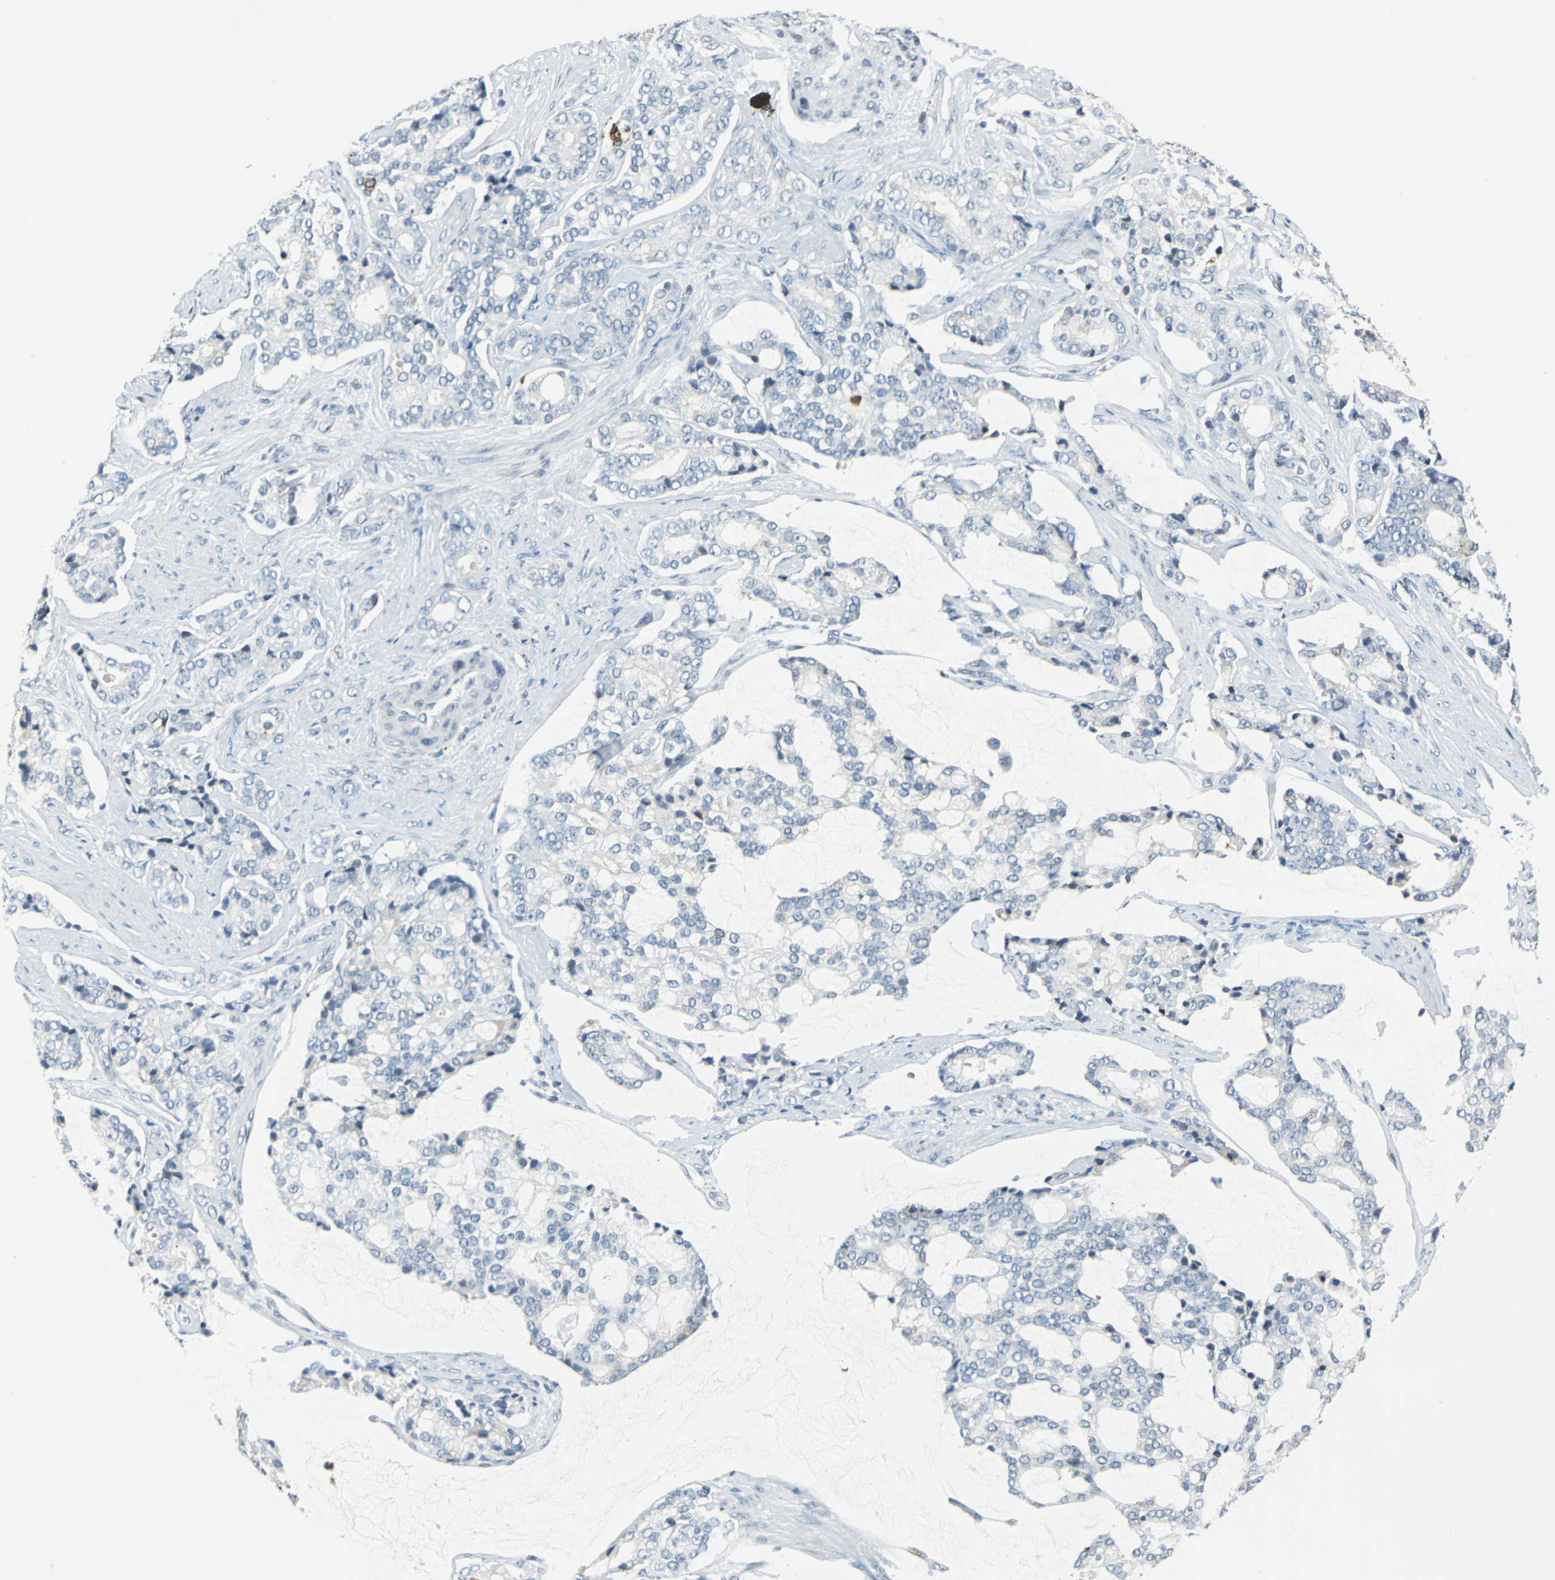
{"staining": {"intensity": "negative", "quantity": "none", "location": "none"}, "tissue": "prostate cancer", "cell_type": "Tumor cells", "image_type": "cancer", "snomed": [{"axis": "morphology", "description": "Adenocarcinoma, Low grade"}, {"axis": "topography", "description": "Prostate"}], "caption": "Immunohistochemistry (IHC) of prostate cancer displays no positivity in tumor cells.", "gene": "HCFC2", "patient": {"sex": "male", "age": 58}}